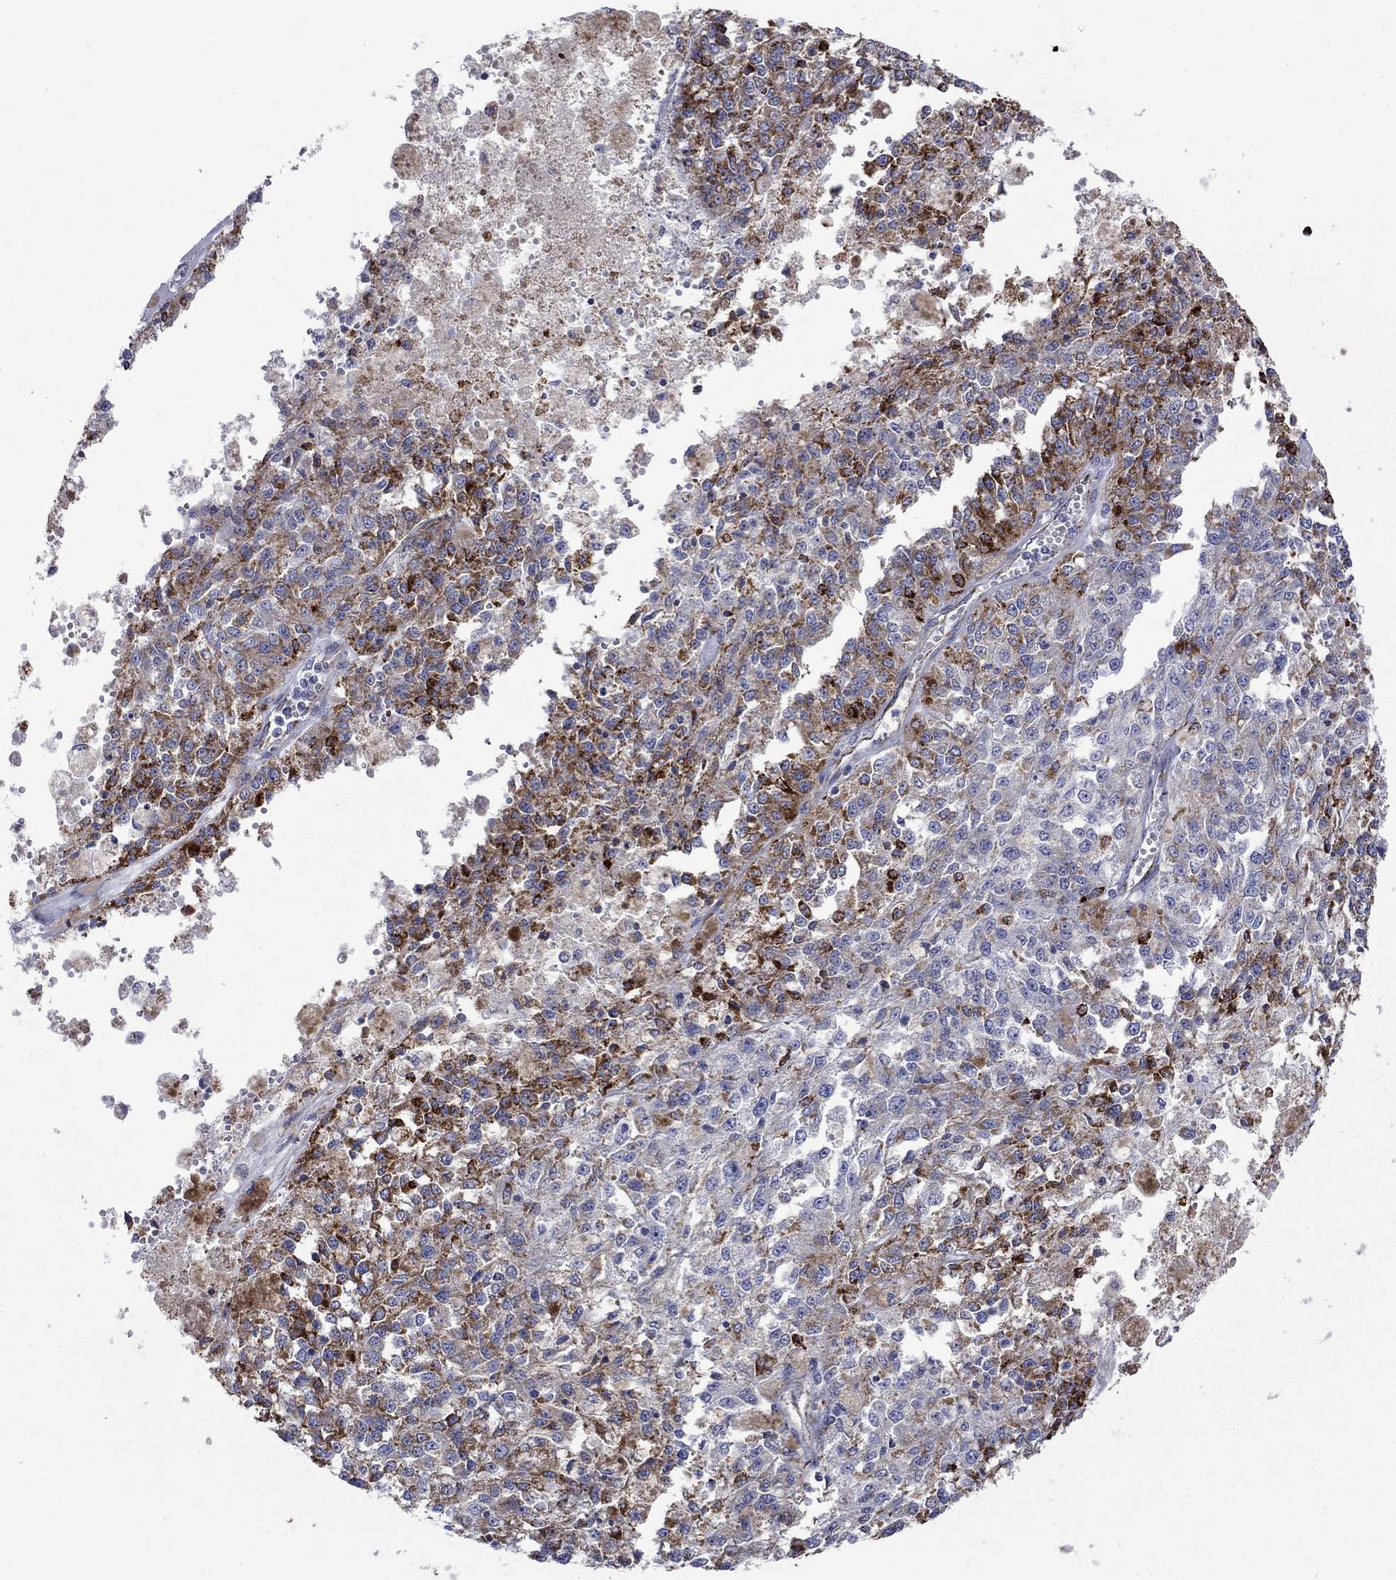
{"staining": {"intensity": "strong", "quantity": "25%-75%", "location": "cytoplasmic/membranous"}, "tissue": "melanoma", "cell_type": "Tumor cells", "image_type": "cancer", "snomed": [{"axis": "morphology", "description": "Malignant melanoma, Metastatic site"}, {"axis": "topography", "description": "Lymph node"}], "caption": "Brown immunohistochemical staining in melanoma exhibits strong cytoplasmic/membranous positivity in about 25%-75% of tumor cells.", "gene": "CISD1", "patient": {"sex": "female", "age": 64}}